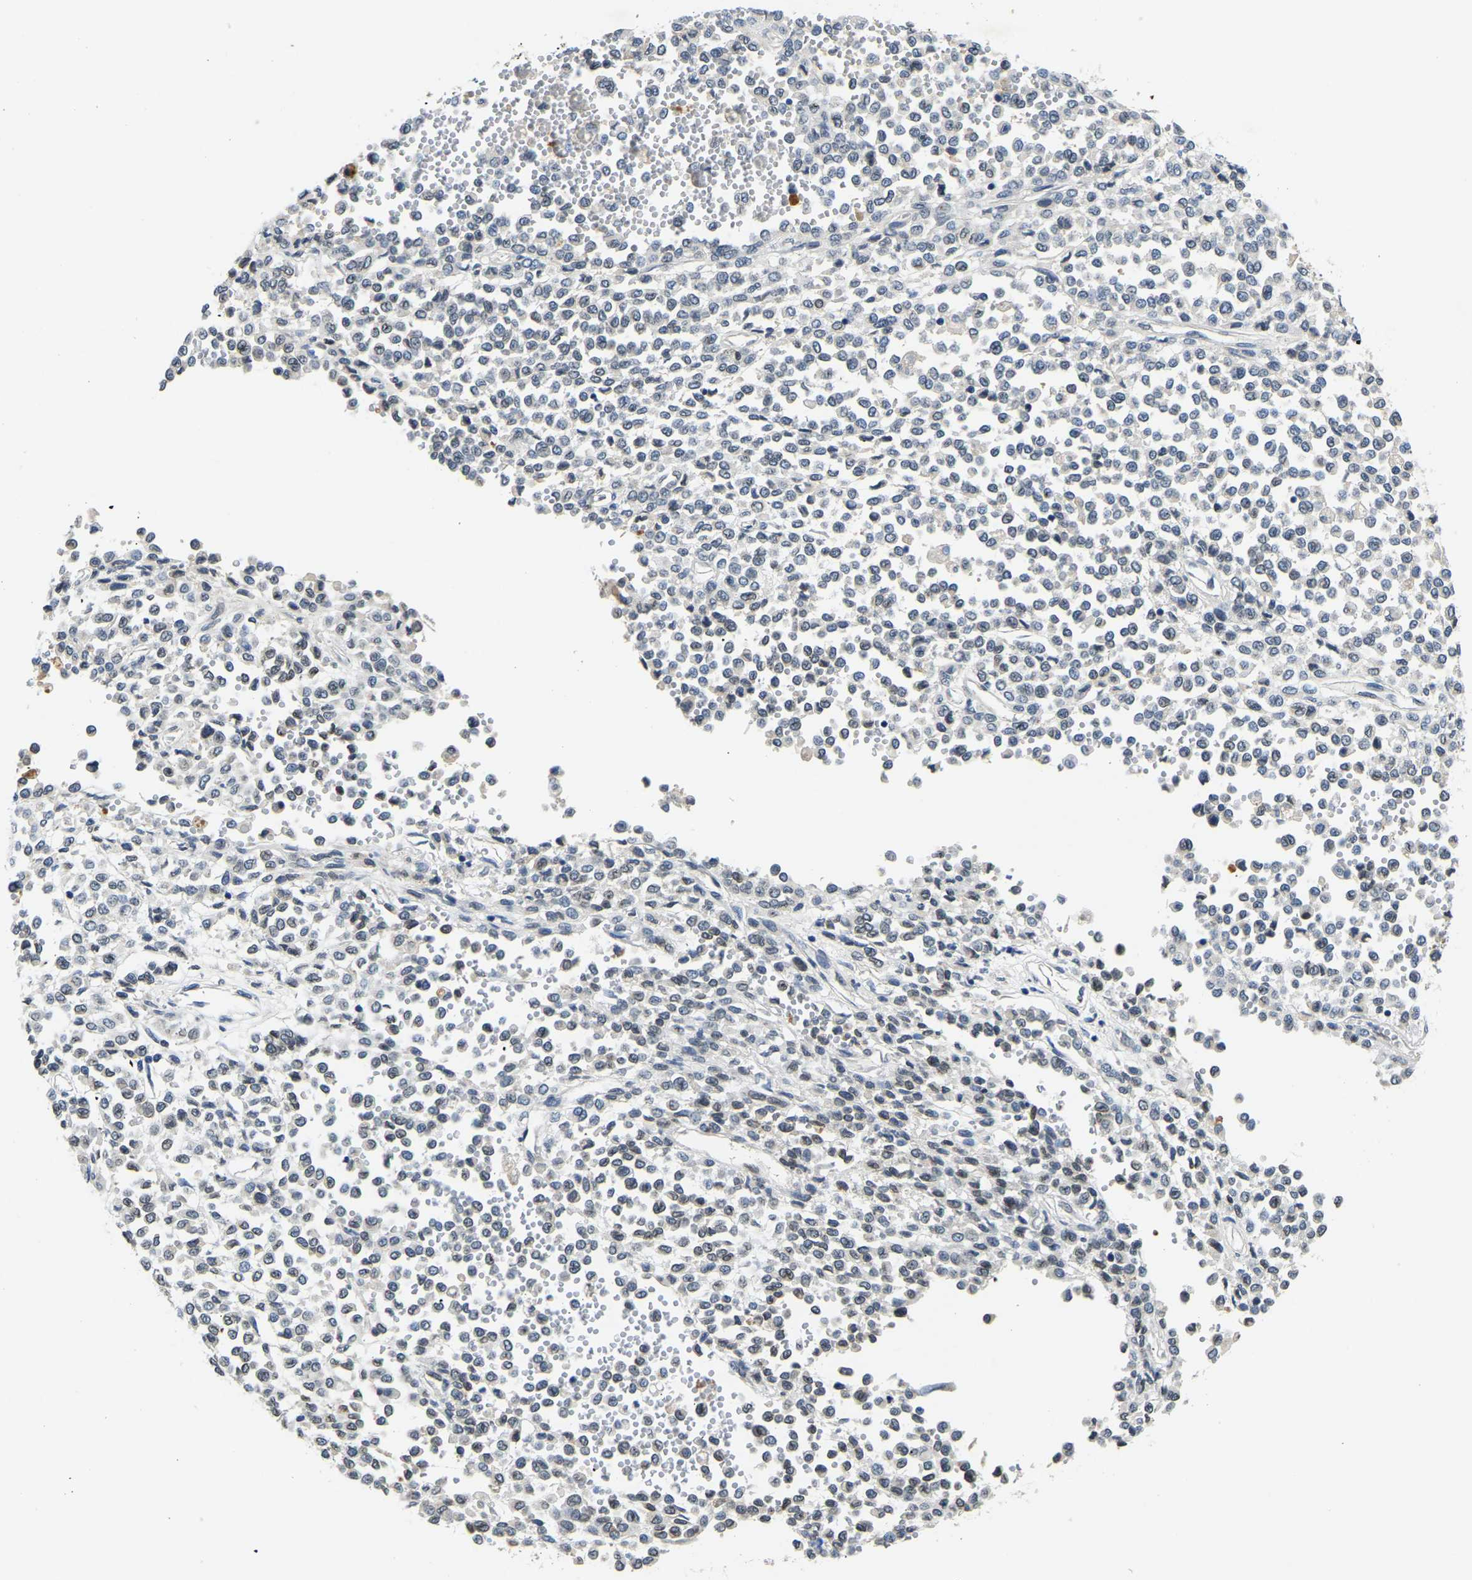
{"staining": {"intensity": "negative", "quantity": "none", "location": "none"}, "tissue": "melanoma", "cell_type": "Tumor cells", "image_type": "cancer", "snomed": [{"axis": "morphology", "description": "Malignant melanoma, Metastatic site"}, {"axis": "topography", "description": "Pancreas"}], "caption": "DAB (3,3'-diaminobenzidine) immunohistochemical staining of human malignant melanoma (metastatic site) displays no significant staining in tumor cells. (DAB (3,3'-diaminobenzidine) IHC, high magnification).", "gene": "RANBP2", "patient": {"sex": "female", "age": 30}}